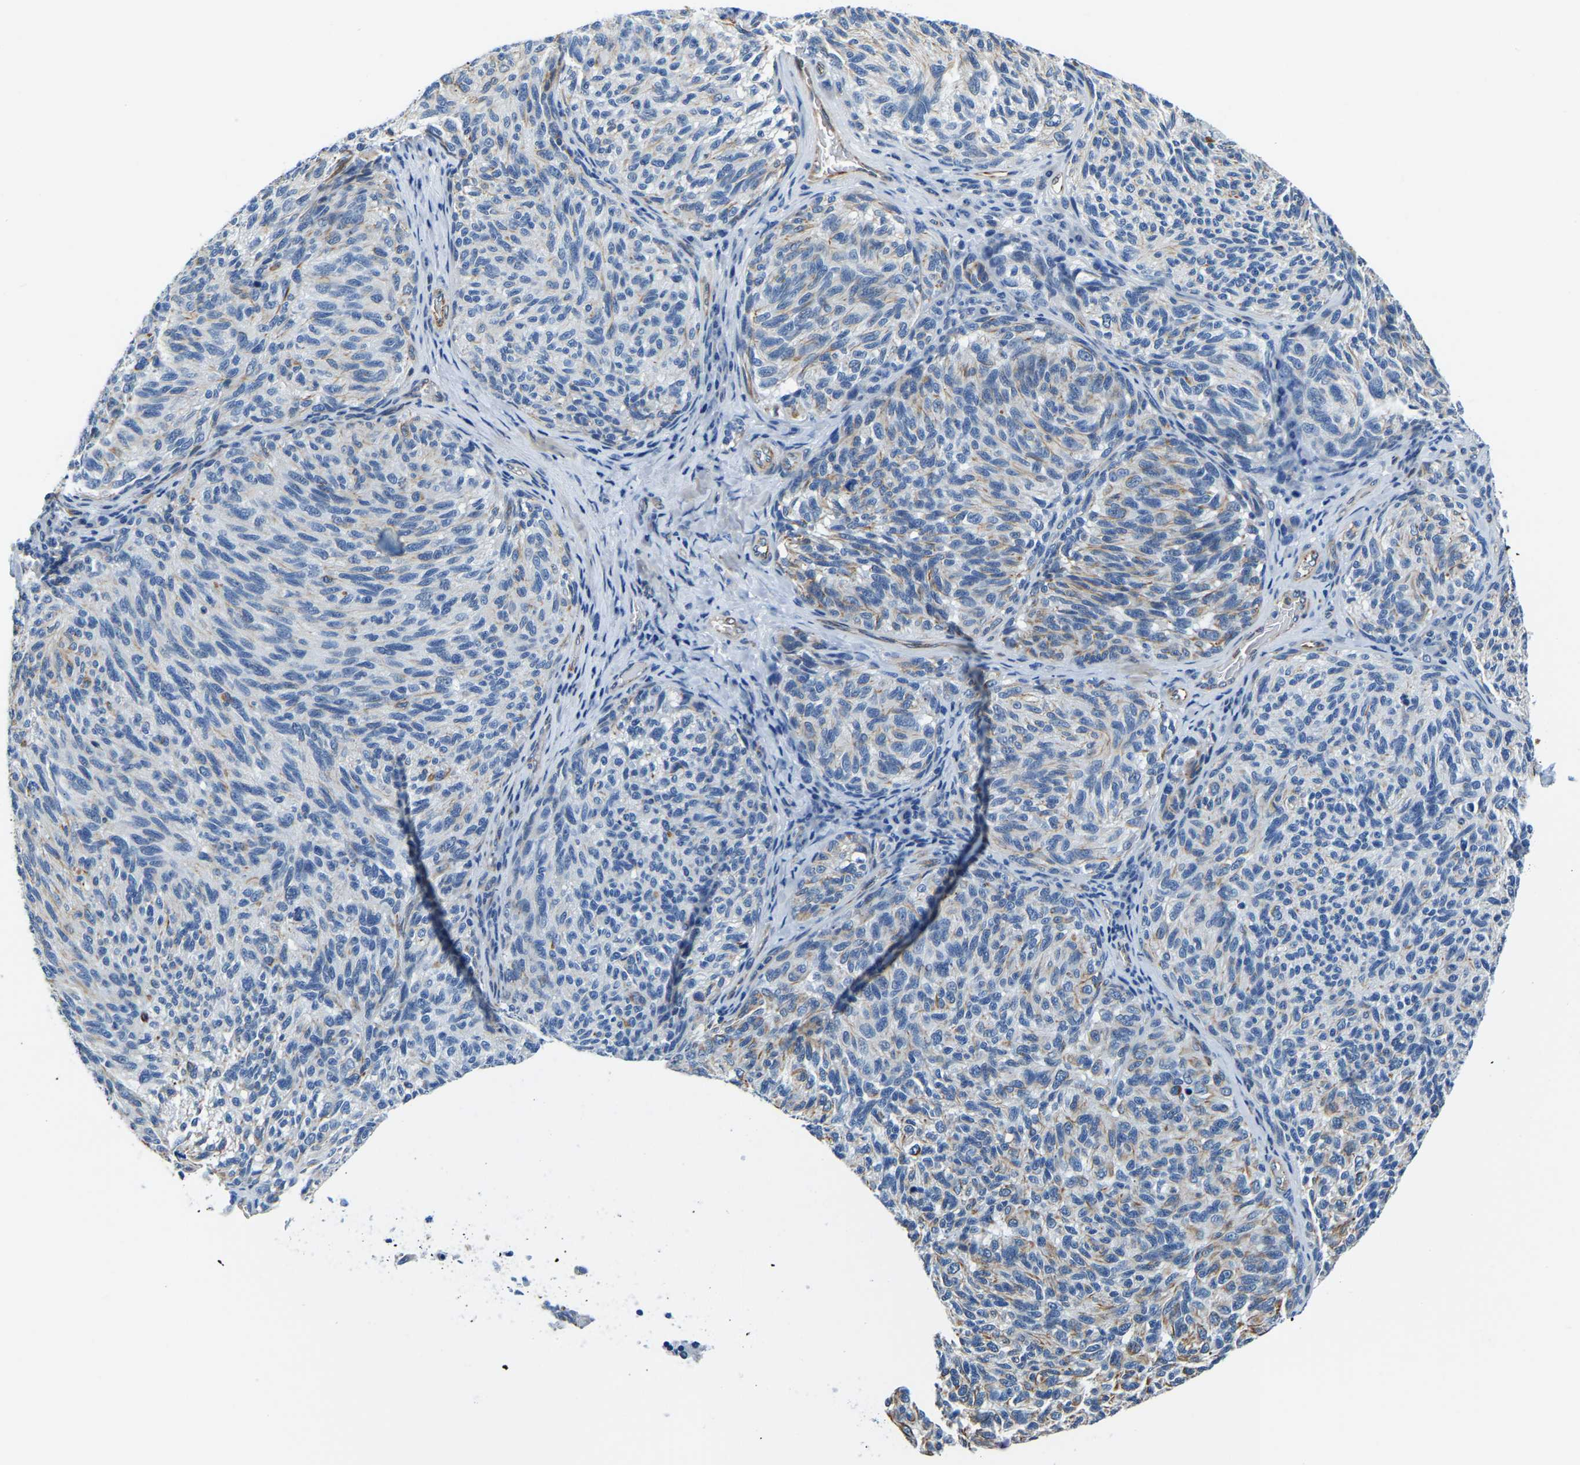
{"staining": {"intensity": "negative", "quantity": "none", "location": "none"}, "tissue": "melanoma", "cell_type": "Tumor cells", "image_type": "cancer", "snomed": [{"axis": "morphology", "description": "Malignant melanoma, NOS"}, {"axis": "topography", "description": "Skin"}], "caption": "Immunohistochemistry photomicrograph of malignant melanoma stained for a protein (brown), which reveals no staining in tumor cells.", "gene": "MS4A3", "patient": {"sex": "female", "age": 73}}